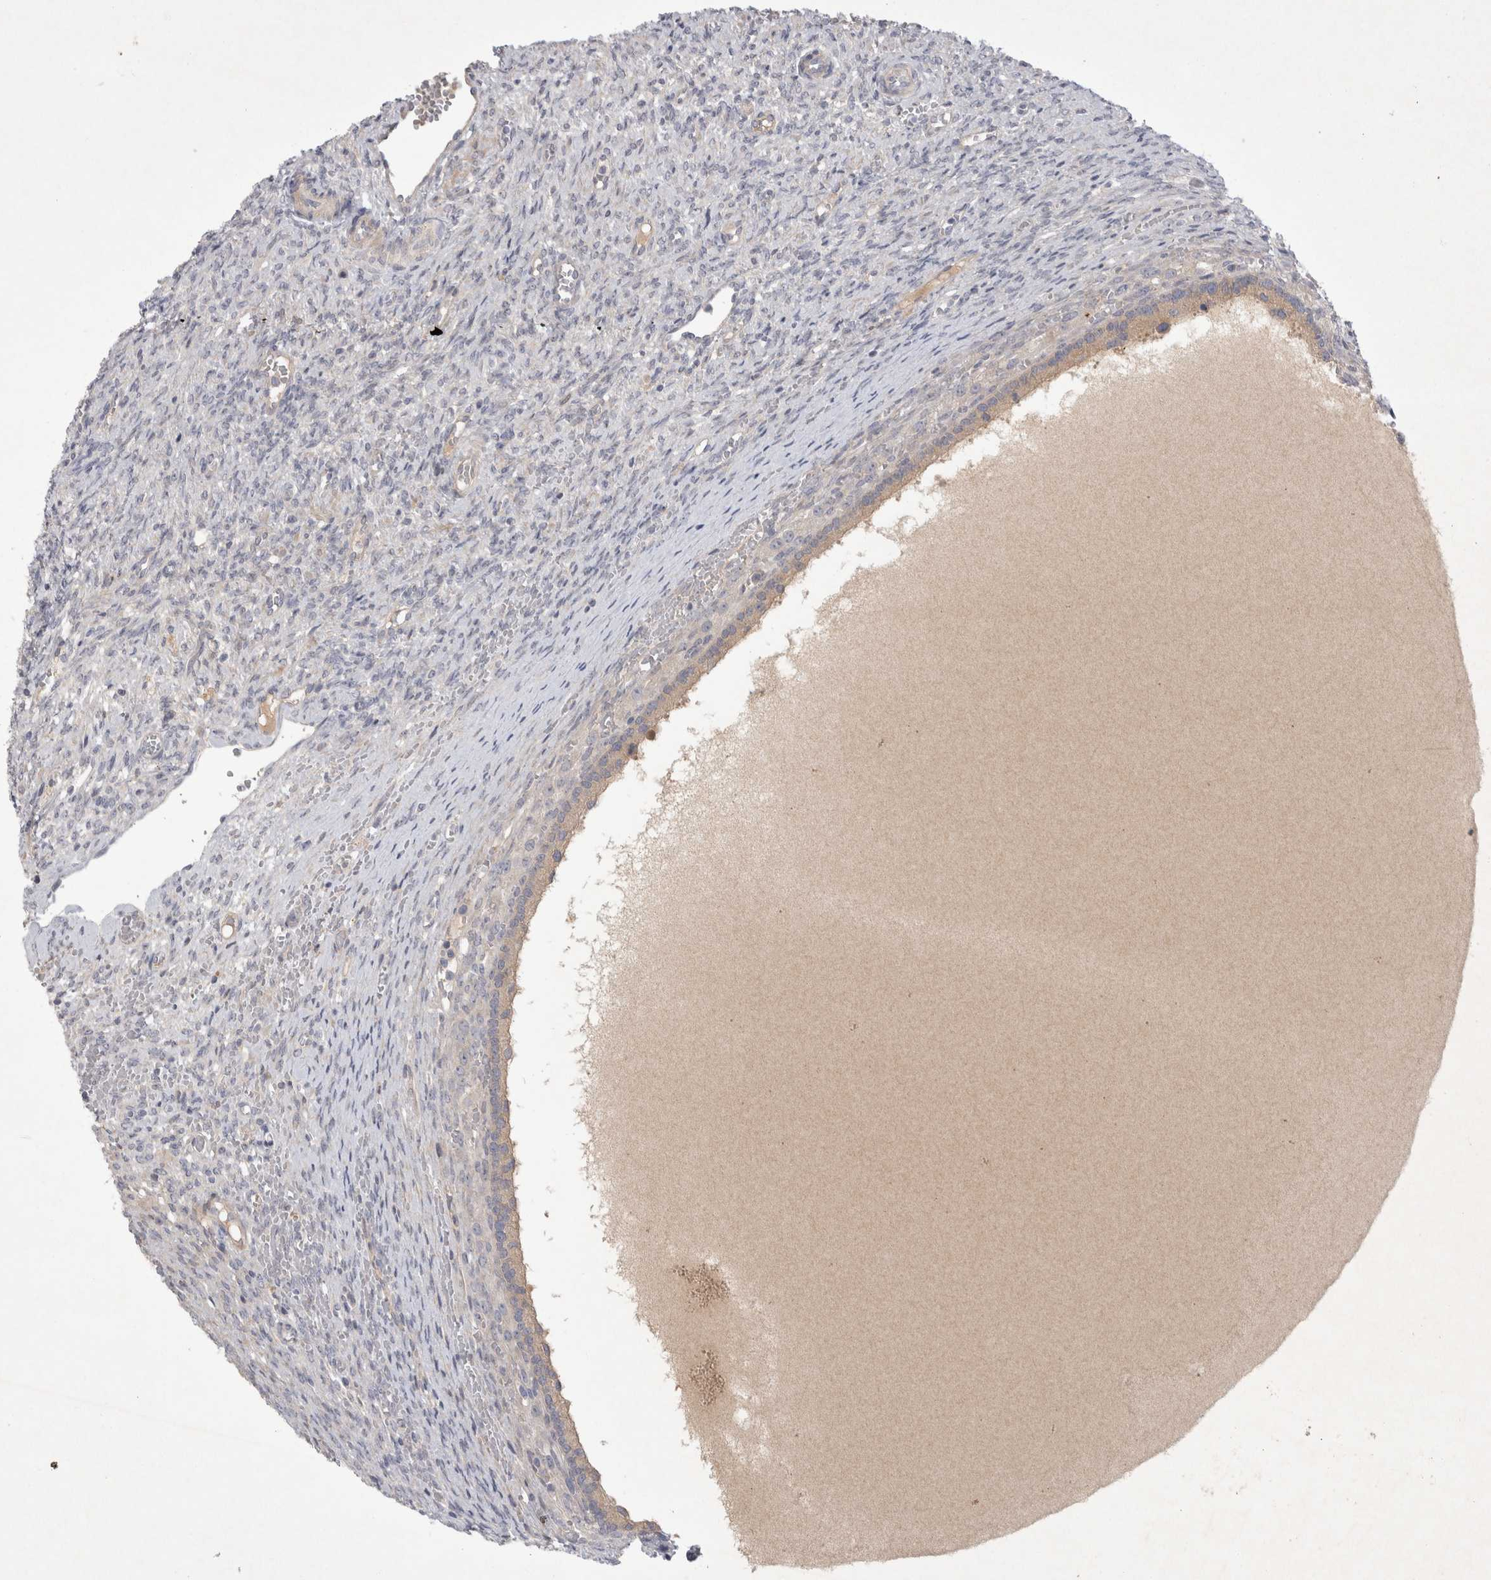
{"staining": {"intensity": "negative", "quantity": "none", "location": "none"}, "tissue": "ovary", "cell_type": "Ovarian stroma cells", "image_type": "normal", "snomed": [{"axis": "morphology", "description": "Normal tissue, NOS"}, {"axis": "topography", "description": "Ovary"}], "caption": "Ovarian stroma cells show no significant protein positivity in normal ovary.", "gene": "BZW2", "patient": {"sex": "female", "age": 41}}